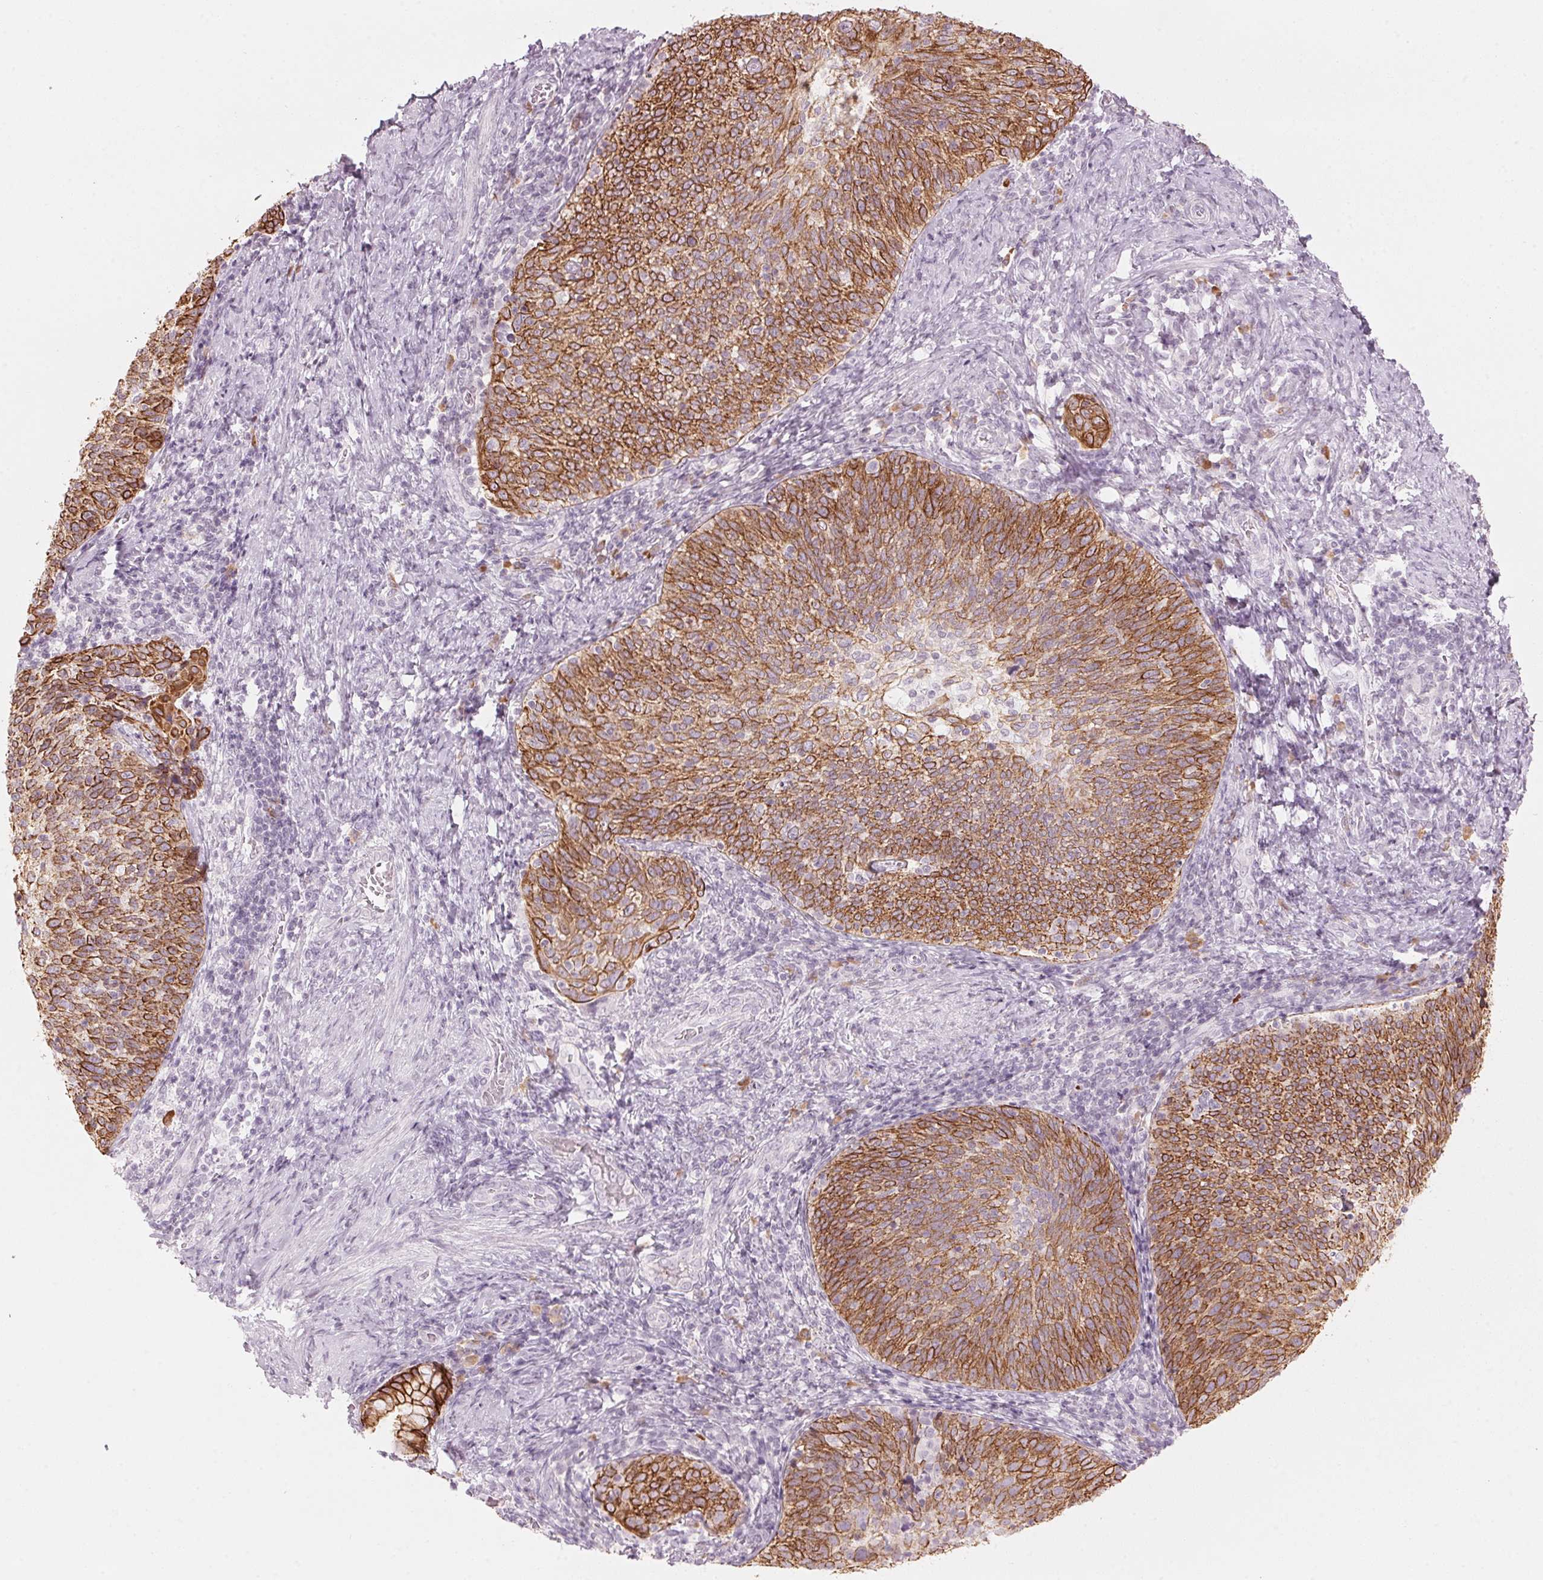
{"staining": {"intensity": "strong", "quantity": ">75%", "location": "cytoplasmic/membranous"}, "tissue": "cervical cancer", "cell_type": "Tumor cells", "image_type": "cancer", "snomed": [{"axis": "morphology", "description": "Squamous cell carcinoma, NOS"}, {"axis": "topography", "description": "Cervix"}], "caption": "Immunohistochemistry (IHC) of human cervical cancer (squamous cell carcinoma) demonstrates high levels of strong cytoplasmic/membranous staining in about >75% of tumor cells.", "gene": "SCTR", "patient": {"sex": "female", "age": 61}}